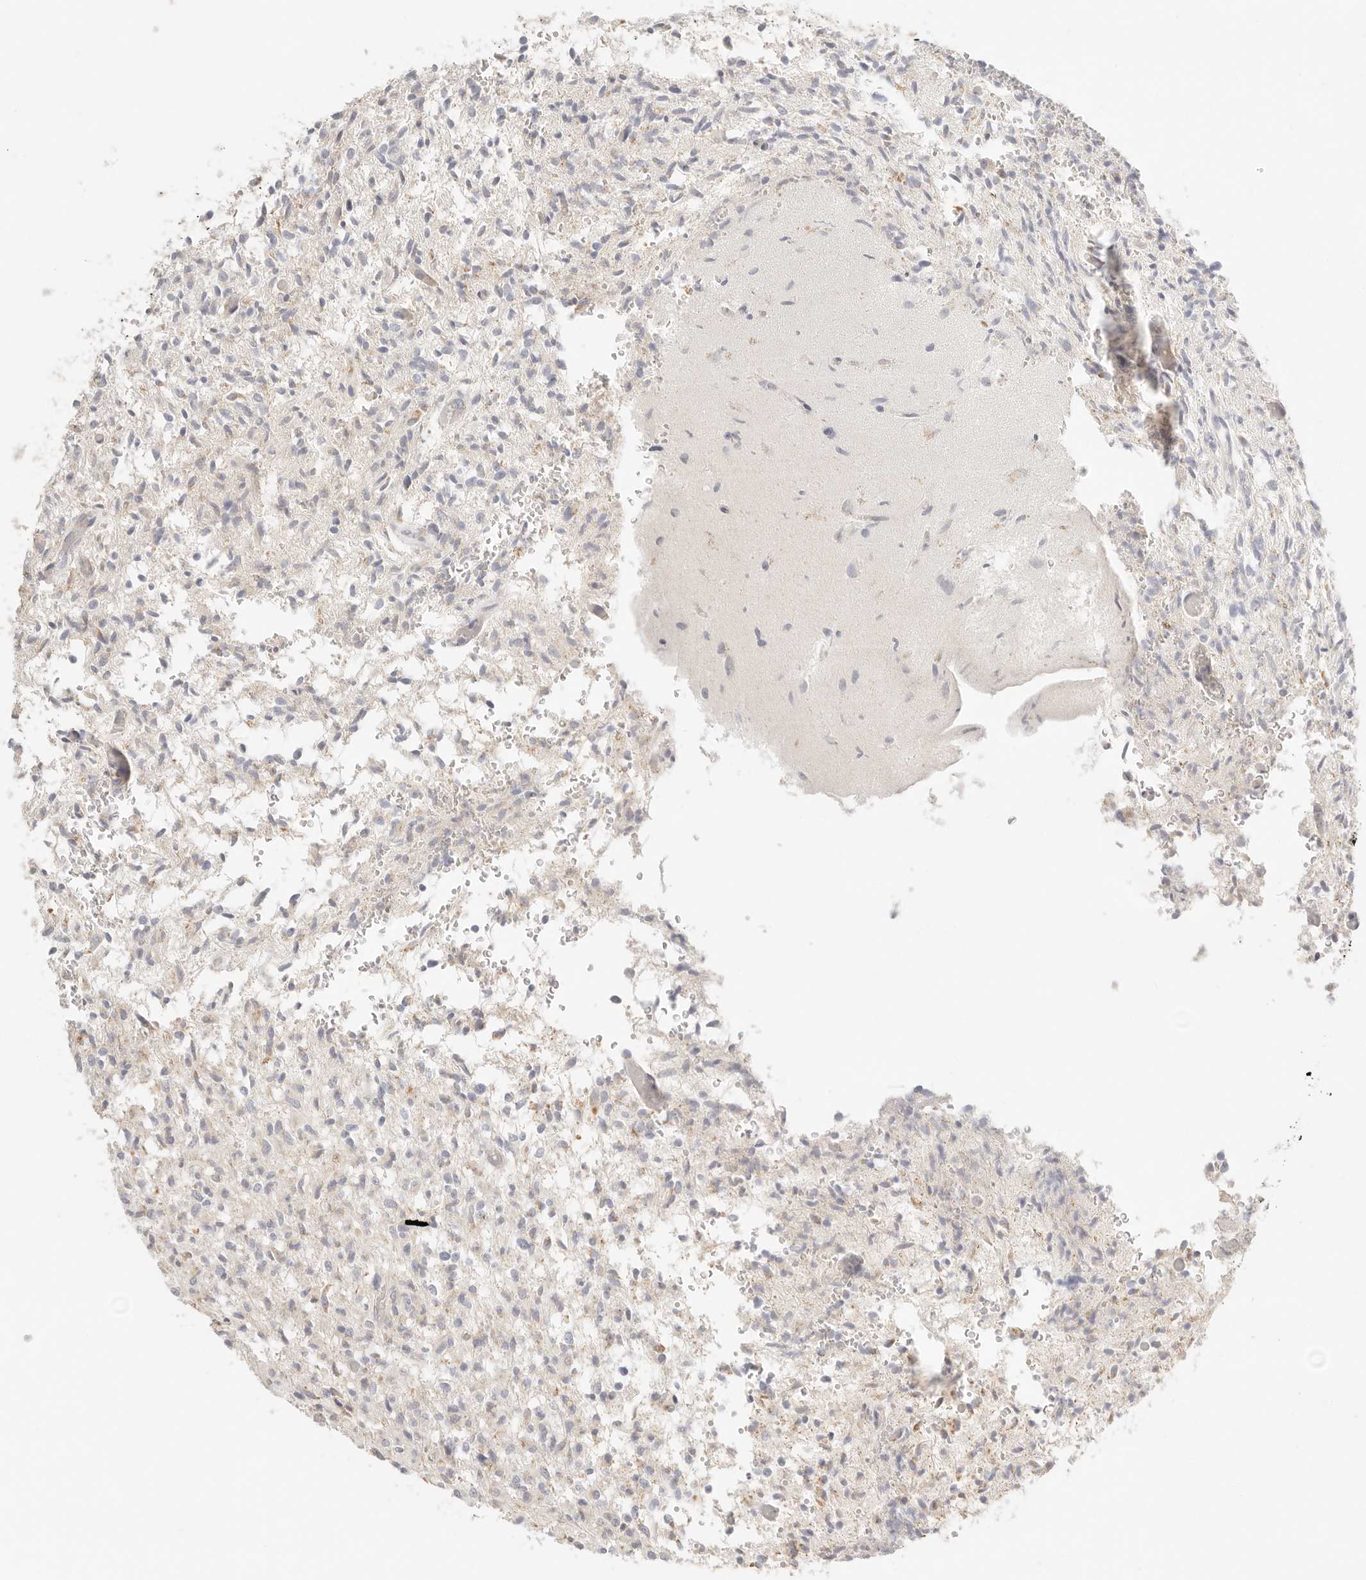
{"staining": {"intensity": "negative", "quantity": "none", "location": "none"}, "tissue": "glioma", "cell_type": "Tumor cells", "image_type": "cancer", "snomed": [{"axis": "morphology", "description": "Glioma, malignant, High grade"}, {"axis": "topography", "description": "Brain"}], "caption": "Immunohistochemistry (IHC) of human glioma shows no staining in tumor cells.", "gene": "CEP120", "patient": {"sex": "female", "age": 57}}